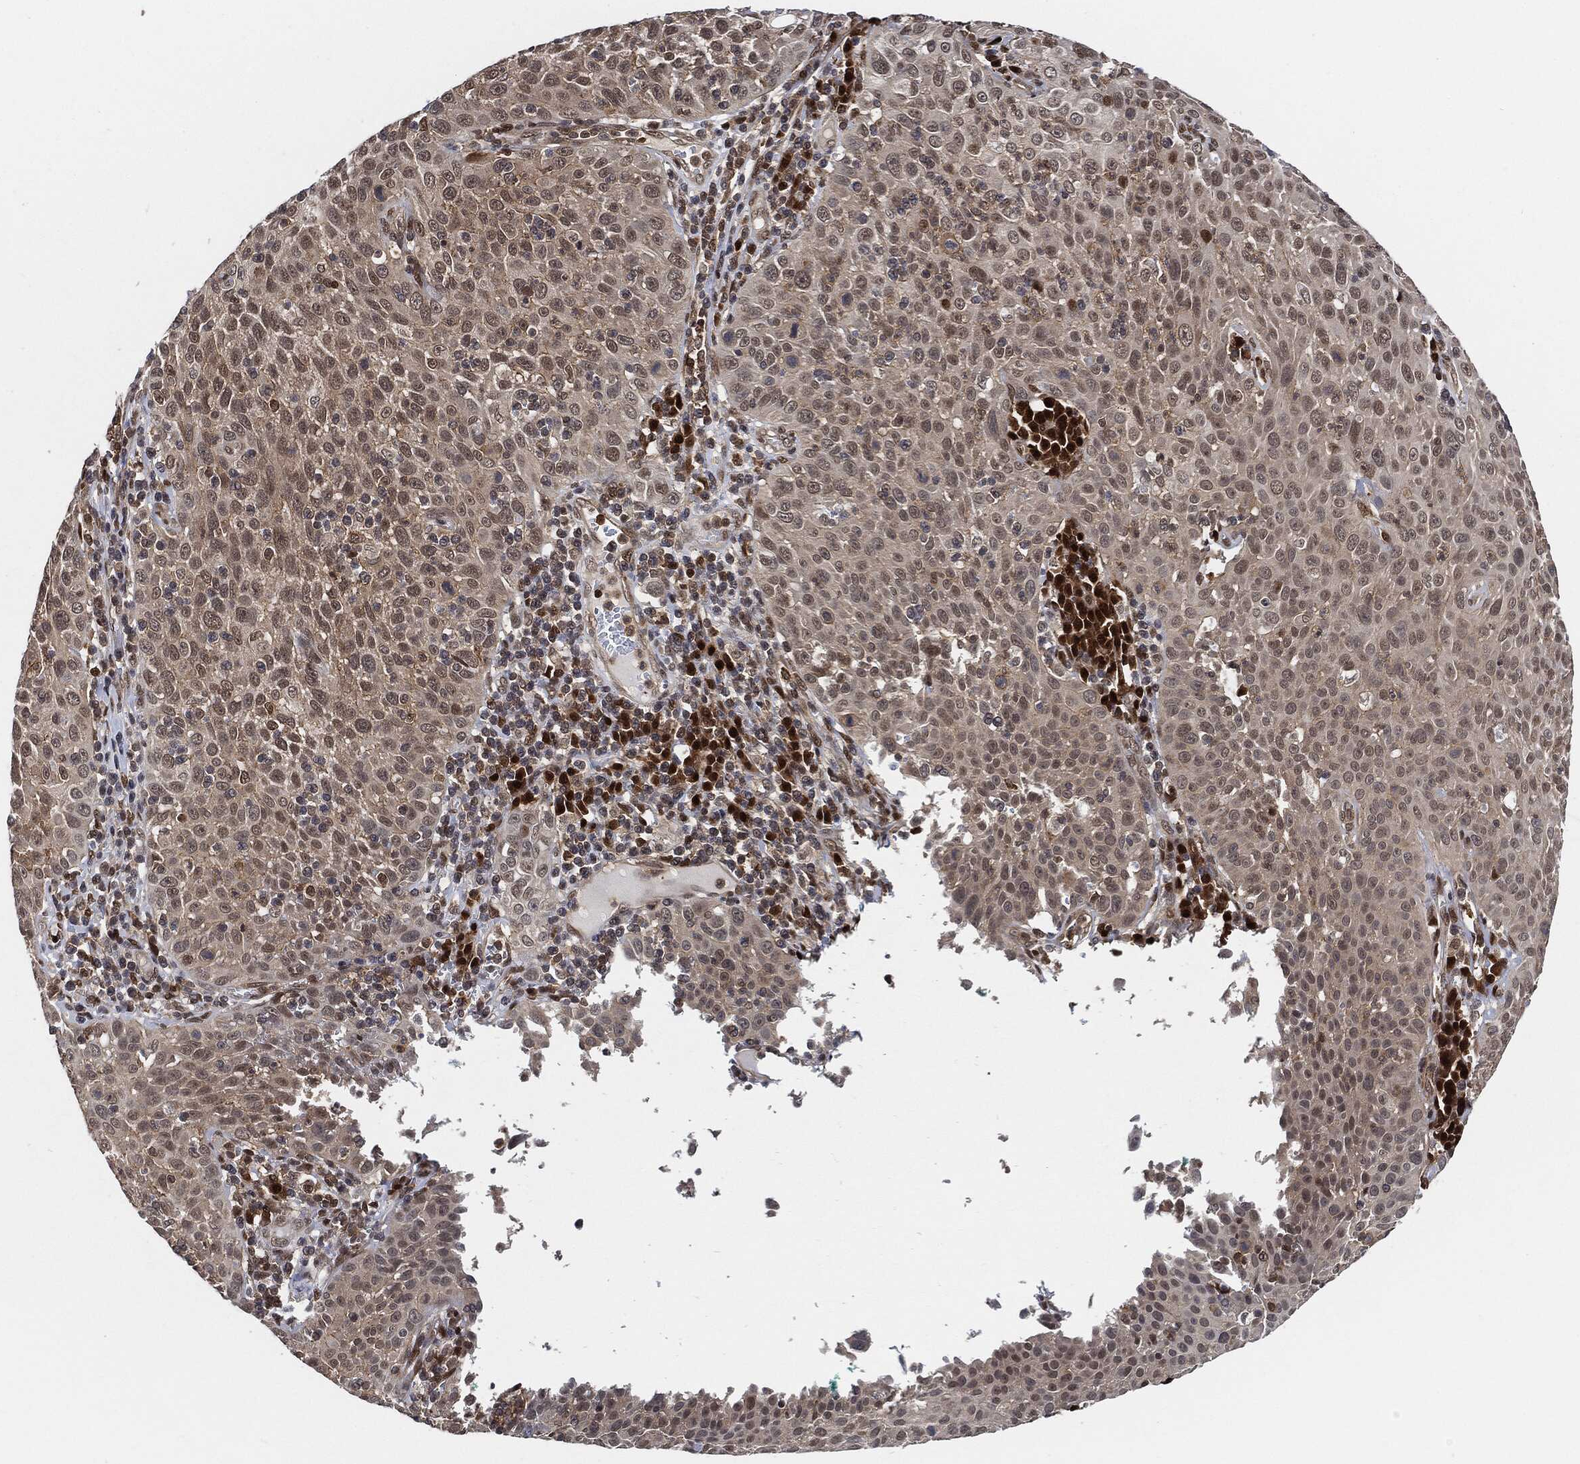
{"staining": {"intensity": "negative", "quantity": "none", "location": "none"}, "tissue": "cervical cancer", "cell_type": "Tumor cells", "image_type": "cancer", "snomed": [{"axis": "morphology", "description": "Squamous cell carcinoma, NOS"}, {"axis": "topography", "description": "Cervix"}], "caption": "IHC of cervical squamous cell carcinoma displays no expression in tumor cells.", "gene": "CUTA", "patient": {"sex": "female", "age": 26}}